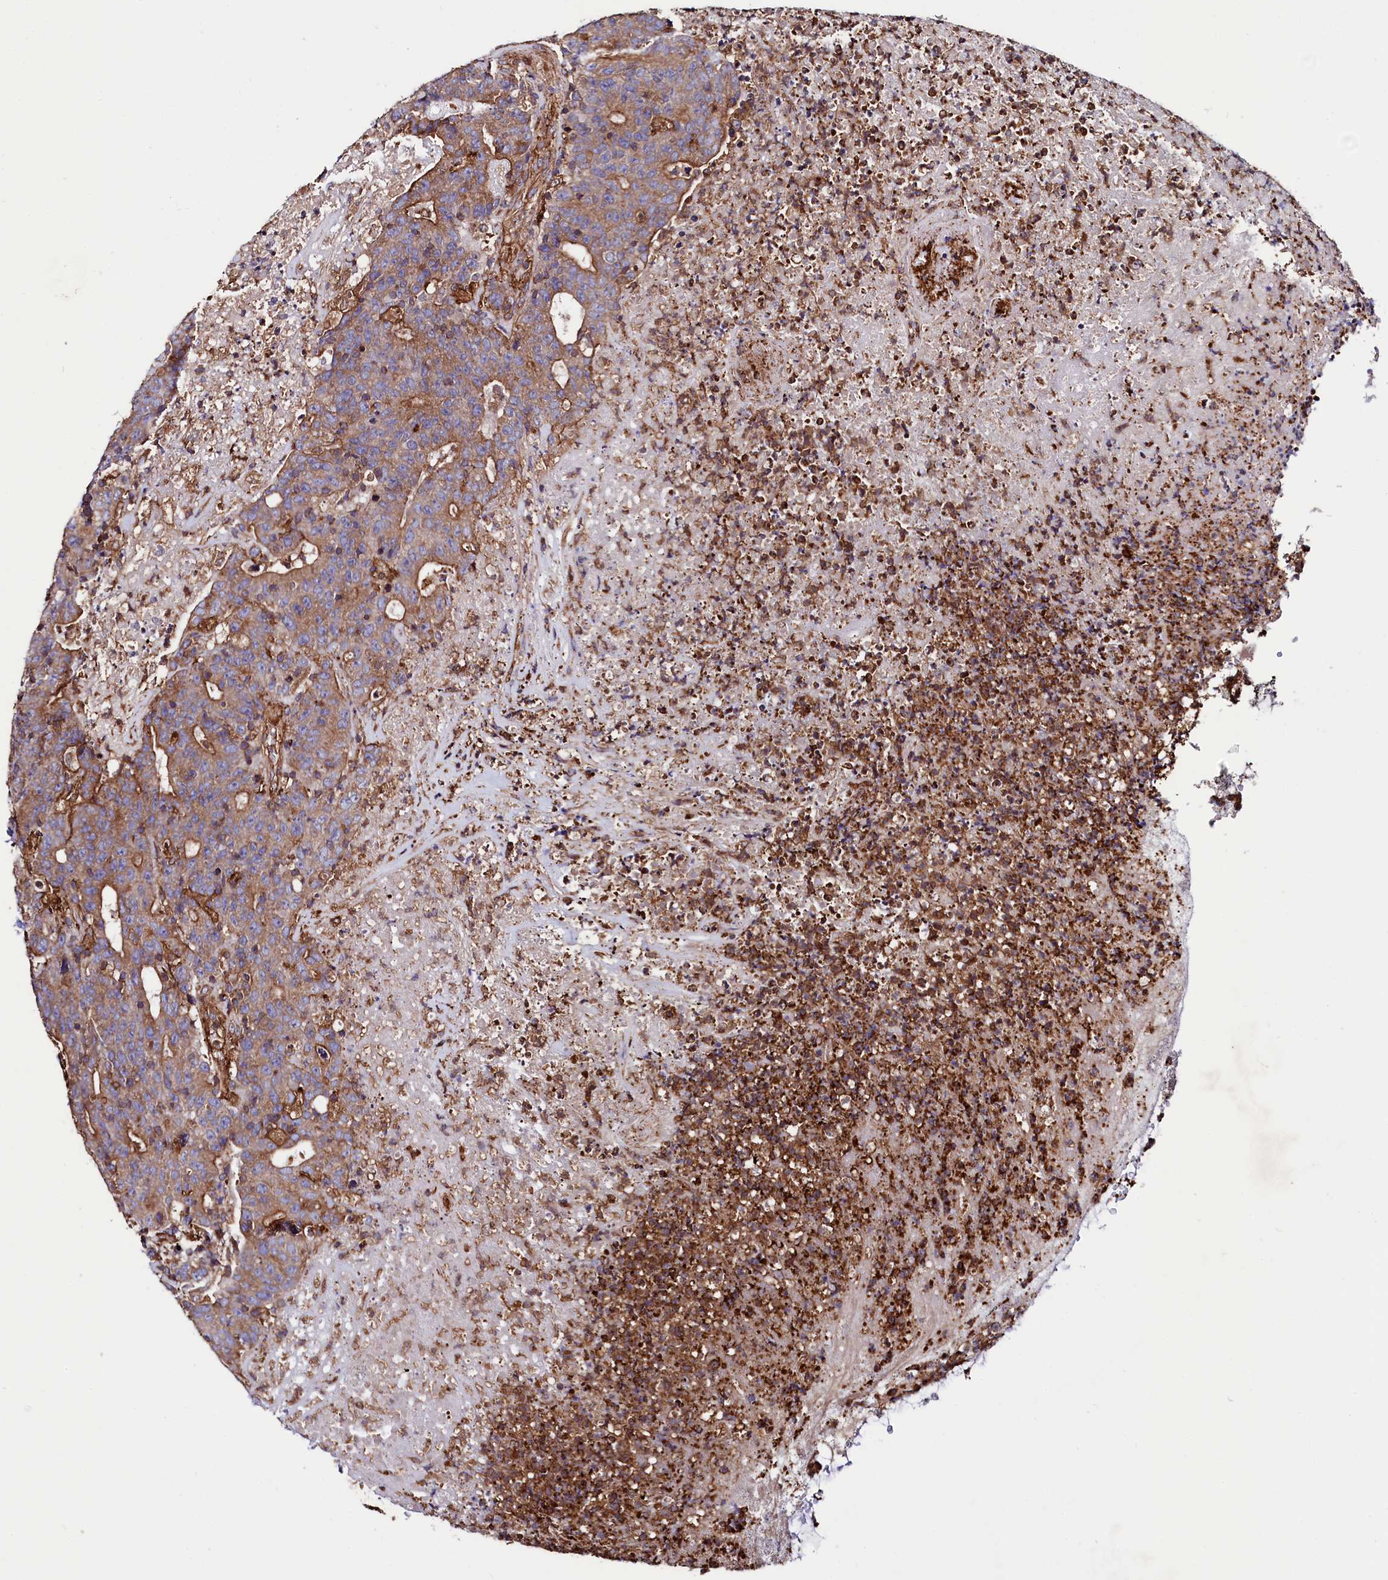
{"staining": {"intensity": "moderate", "quantity": ">75%", "location": "cytoplasmic/membranous"}, "tissue": "colorectal cancer", "cell_type": "Tumor cells", "image_type": "cancer", "snomed": [{"axis": "morphology", "description": "Adenocarcinoma, NOS"}, {"axis": "topography", "description": "Colon"}], "caption": "This is a histology image of immunohistochemistry staining of colorectal adenocarcinoma, which shows moderate positivity in the cytoplasmic/membranous of tumor cells.", "gene": "STAMBPL1", "patient": {"sex": "female", "age": 75}}